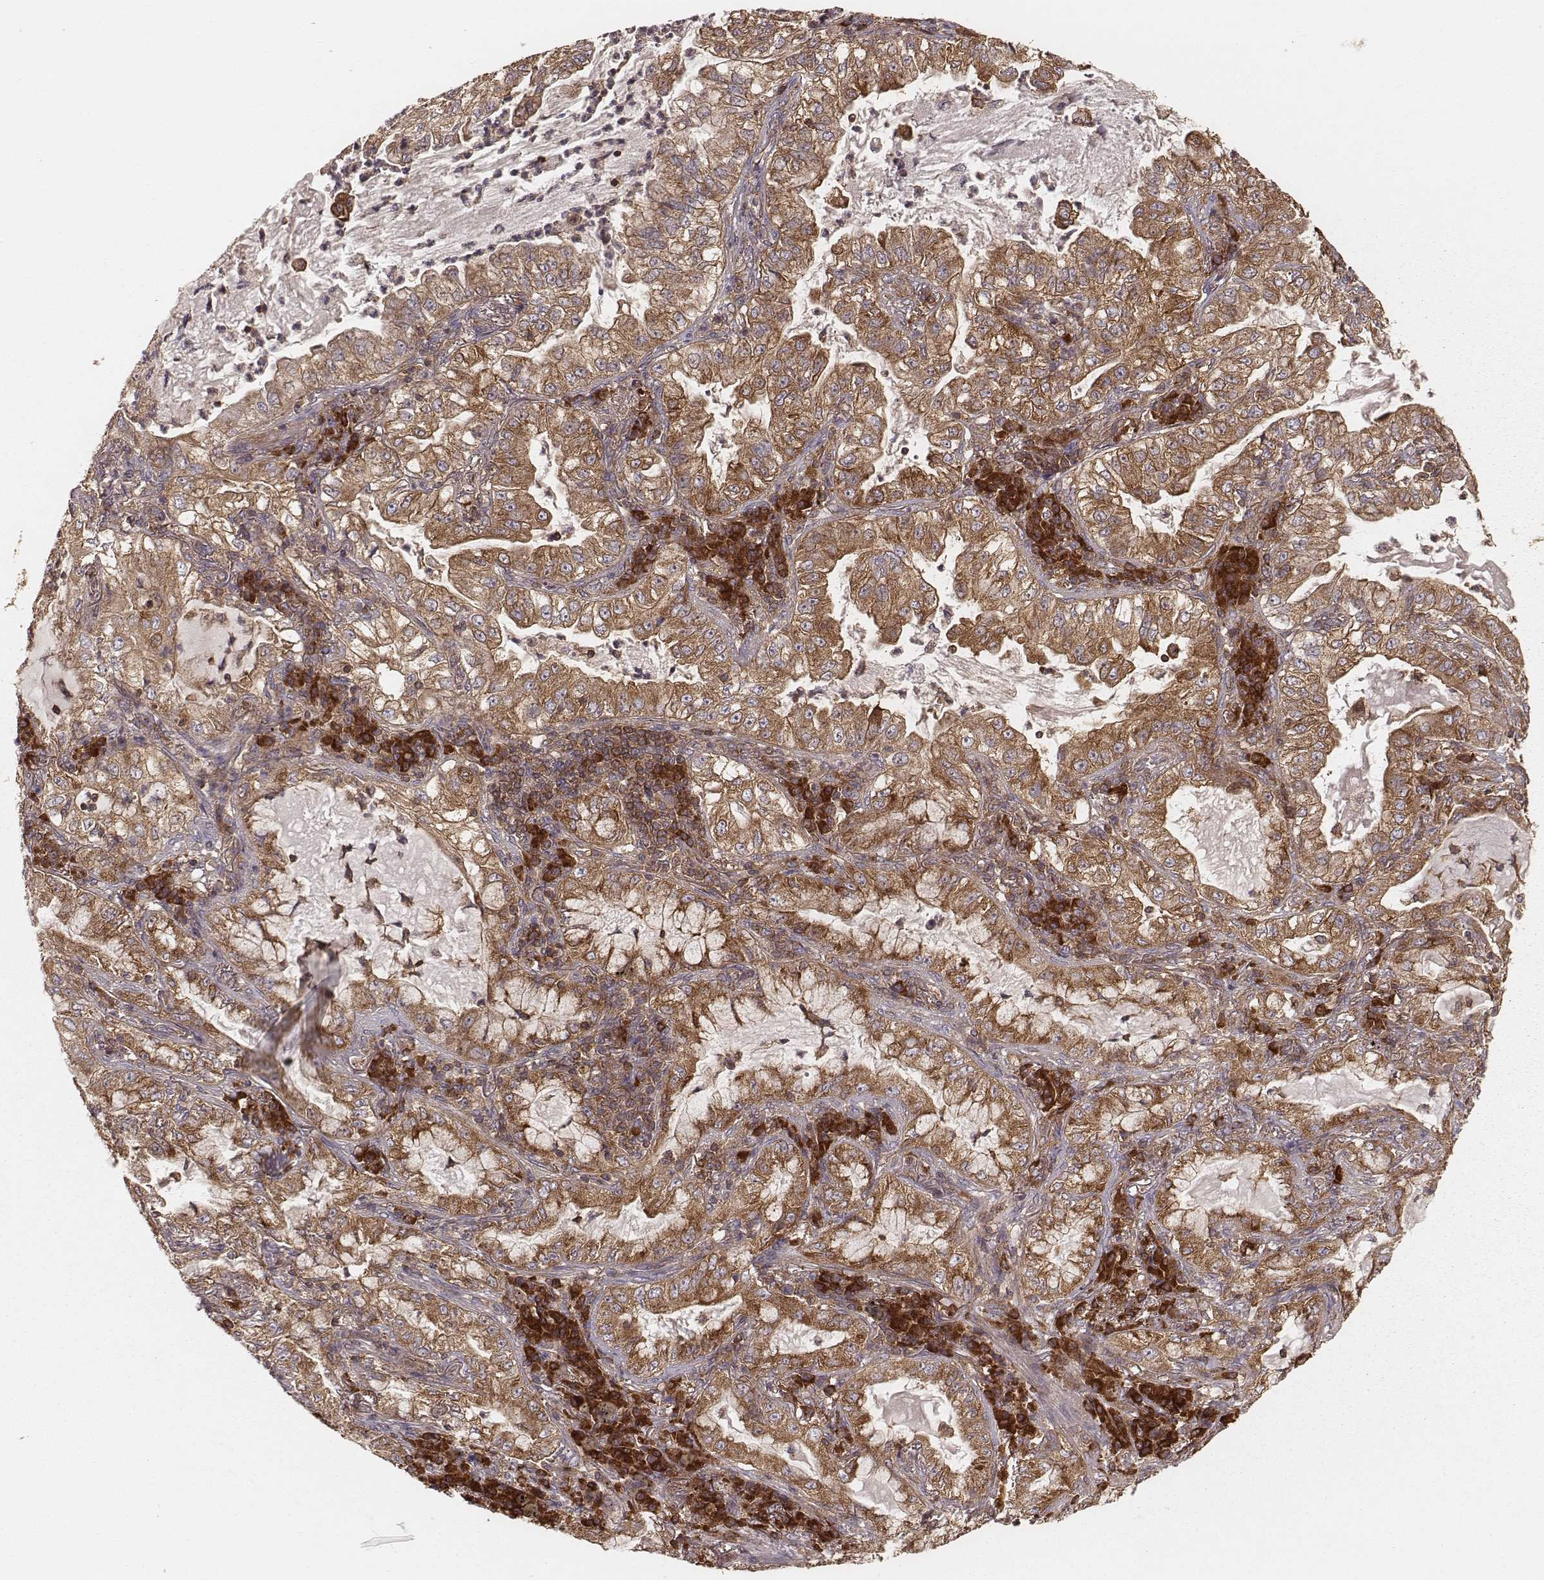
{"staining": {"intensity": "moderate", "quantity": ">75%", "location": "cytoplasmic/membranous"}, "tissue": "lung cancer", "cell_type": "Tumor cells", "image_type": "cancer", "snomed": [{"axis": "morphology", "description": "Adenocarcinoma, NOS"}, {"axis": "topography", "description": "Lung"}], "caption": "Tumor cells exhibit medium levels of moderate cytoplasmic/membranous expression in approximately >75% of cells in lung cancer (adenocarcinoma).", "gene": "CARS1", "patient": {"sex": "female", "age": 73}}